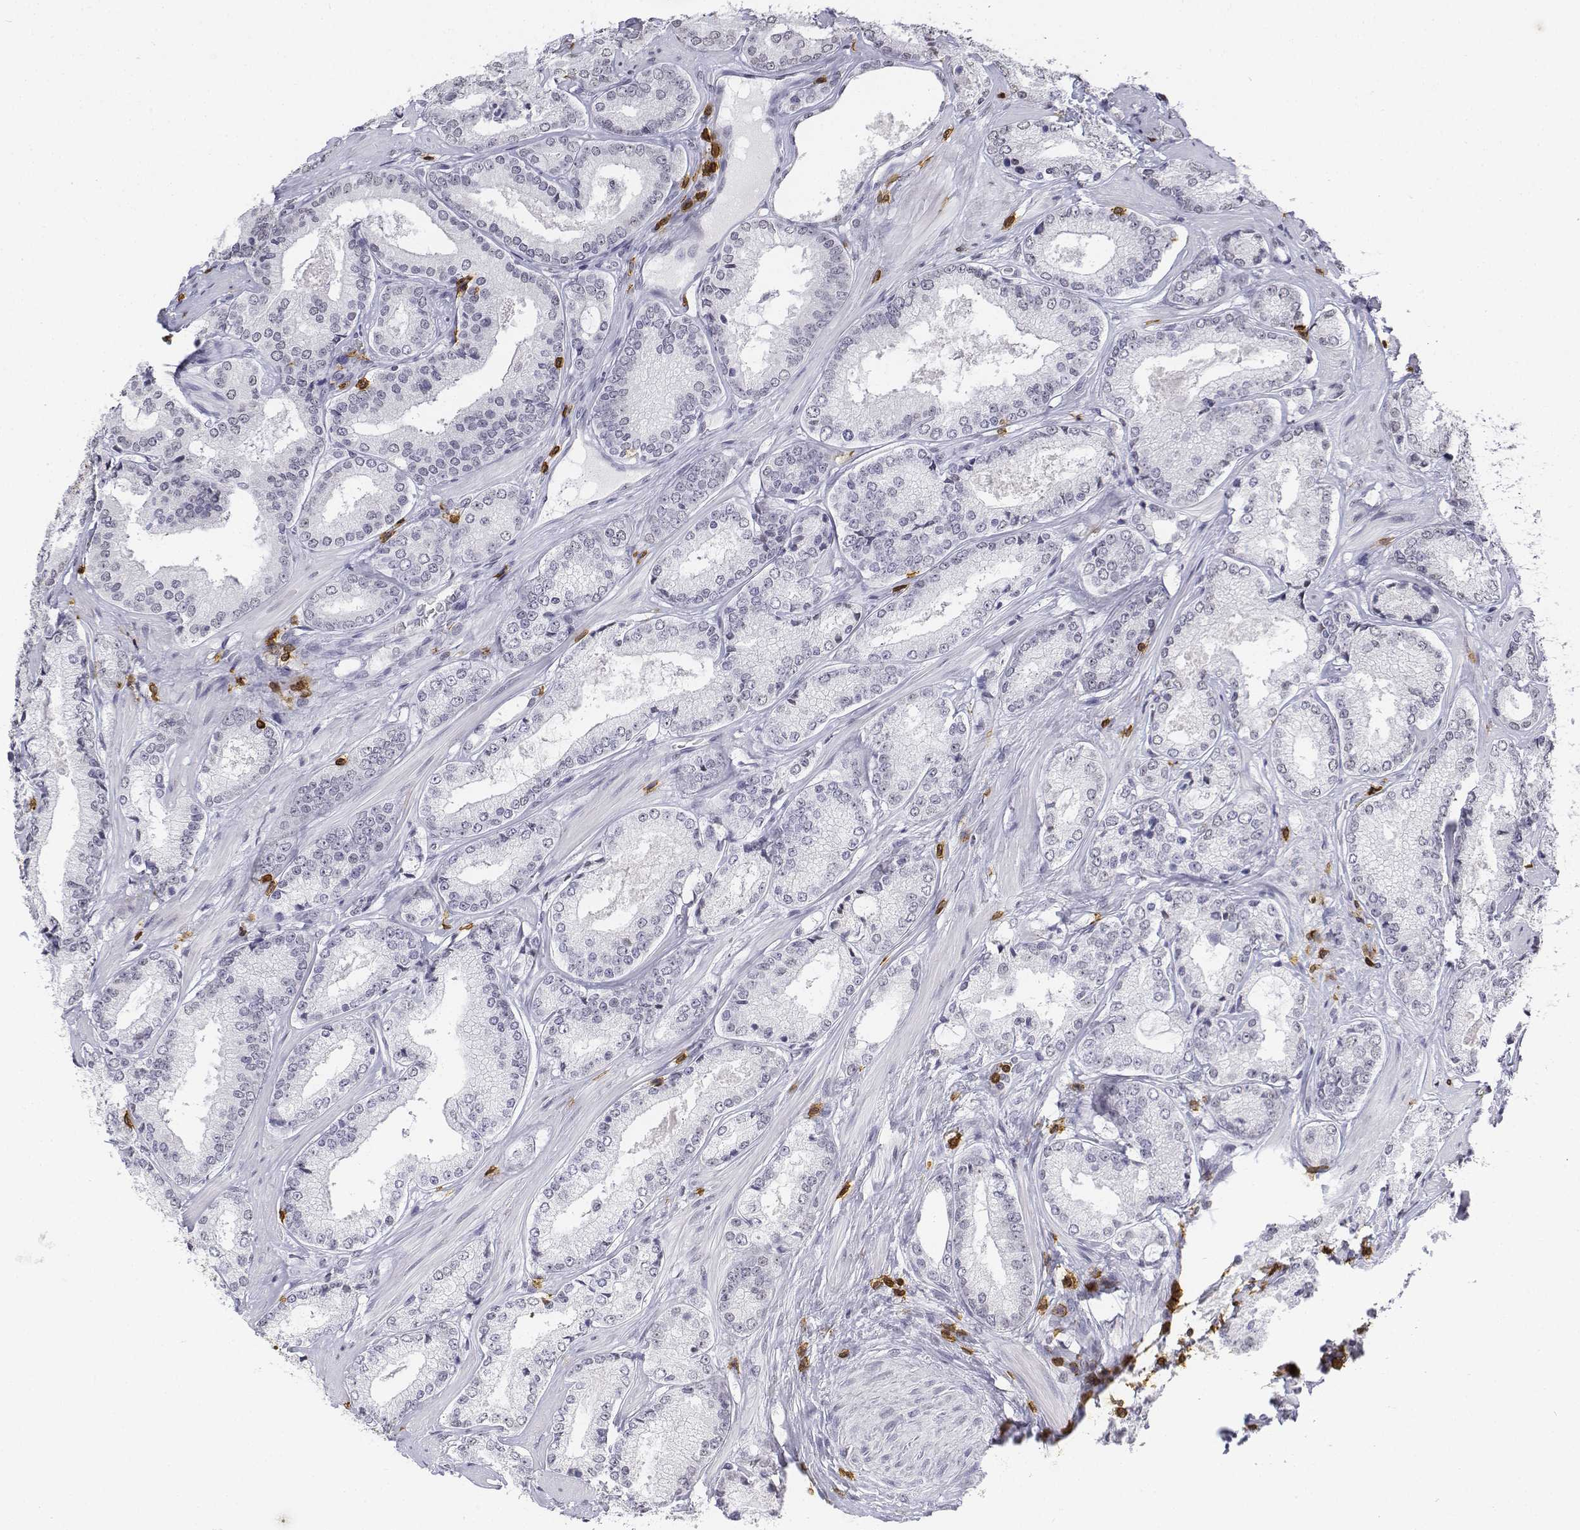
{"staining": {"intensity": "negative", "quantity": "none", "location": "none"}, "tissue": "prostate cancer", "cell_type": "Tumor cells", "image_type": "cancer", "snomed": [{"axis": "morphology", "description": "Adenocarcinoma, Low grade"}, {"axis": "topography", "description": "Prostate"}], "caption": "This is an immunohistochemistry (IHC) photomicrograph of prostate low-grade adenocarcinoma. There is no staining in tumor cells.", "gene": "CD3E", "patient": {"sex": "male", "age": 56}}